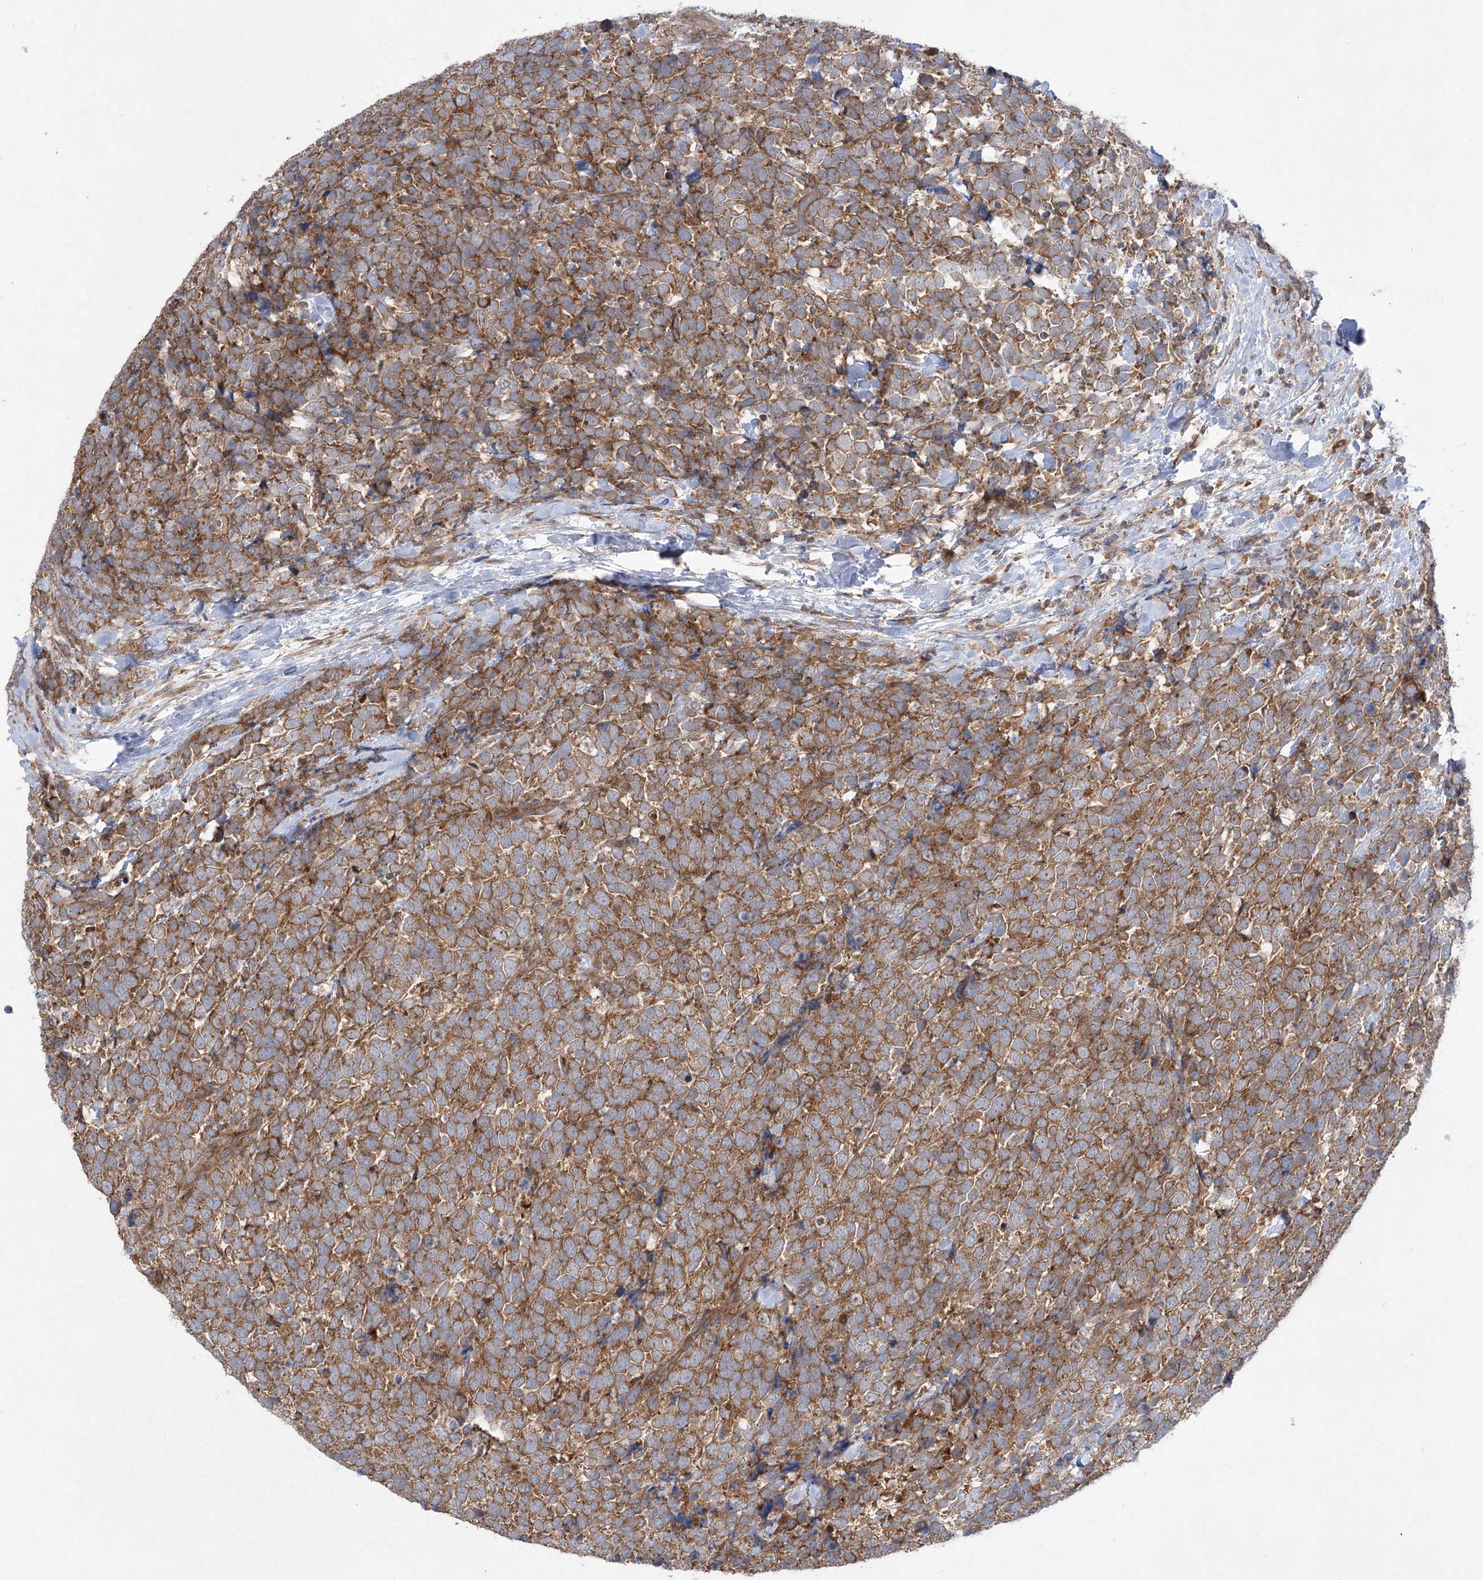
{"staining": {"intensity": "moderate", "quantity": ">75%", "location": "cytoplasmic/membranous"}, "tissue": "urothelial cancer", "cell_type": "Tumor cells", "image_type": "cancer", "snomed": [{"axis": "morphology", "description": "Urothelial carcinoma, High grade"}, {"axis": "topography", "description": "Urinary bladder"}], "caption": "Human urothelial cancer stained with a protein marker shows moderate staining in tumor cells.", "gene": "EIF3A", "patient": {"sex": "female", "age": 82}}